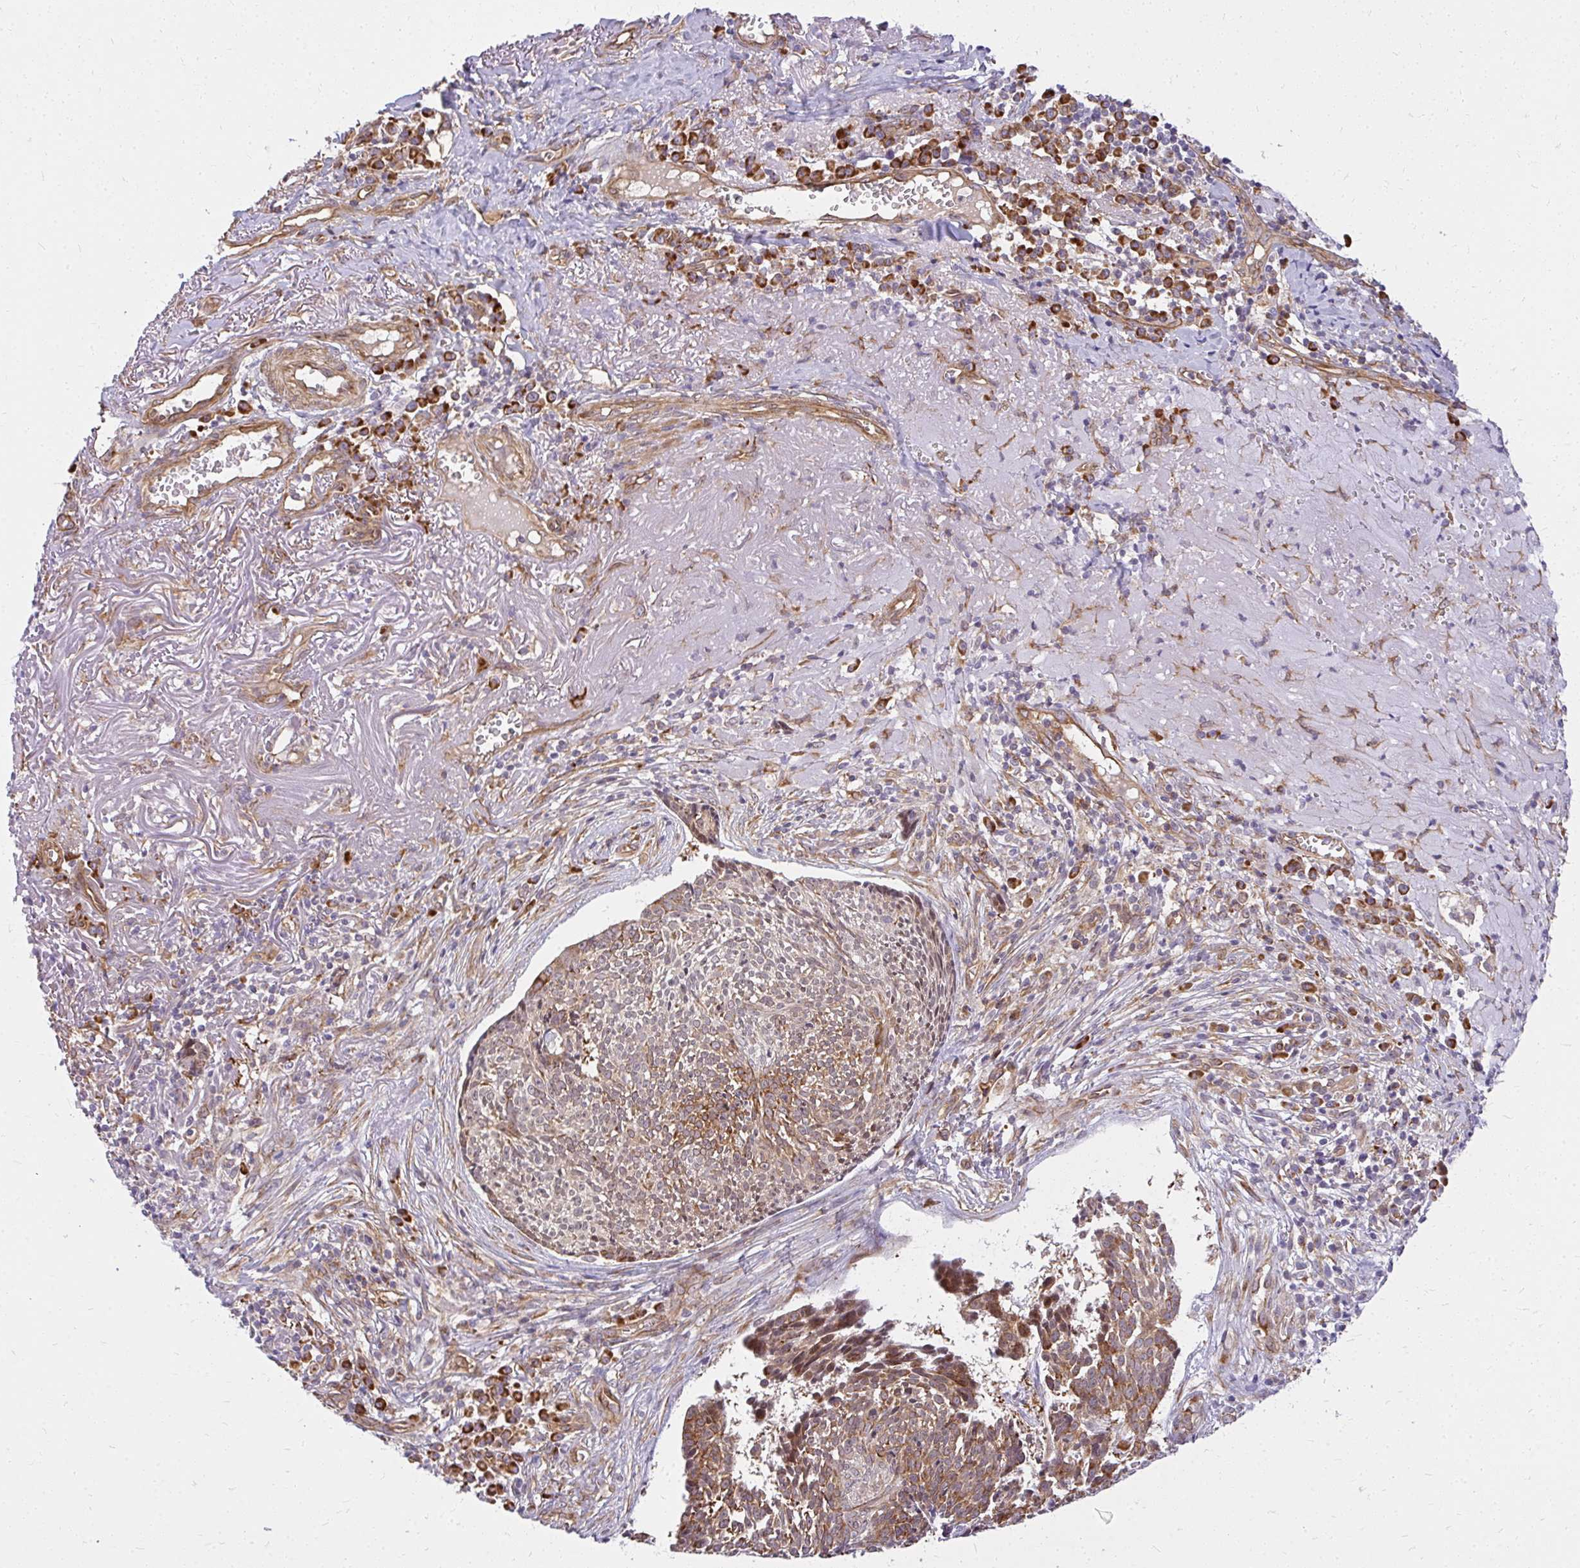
{"staining": {"intensity": "moderate", "quantity": "25%-75%", "location": "cytoplasmic/membranous"}, "tissue": "skin cancer", "cell_type": "Tumor cells", "image_type": "cancer", "snomed": [{"axis": "morphology", "description": "Basal cell carcinoma"}, {"axis": "topography", "description": "Skin"}, {"axis": "topography", "description": "Skin of face"}], "caption": "Moderate cytoplasmic/membranous expression is identified in approximately 25%-75% of tumor cells in skin cancer (basal cell carcinoma).", "gene": "RSKR", "patient": {"sex": "female", "age": 95}}